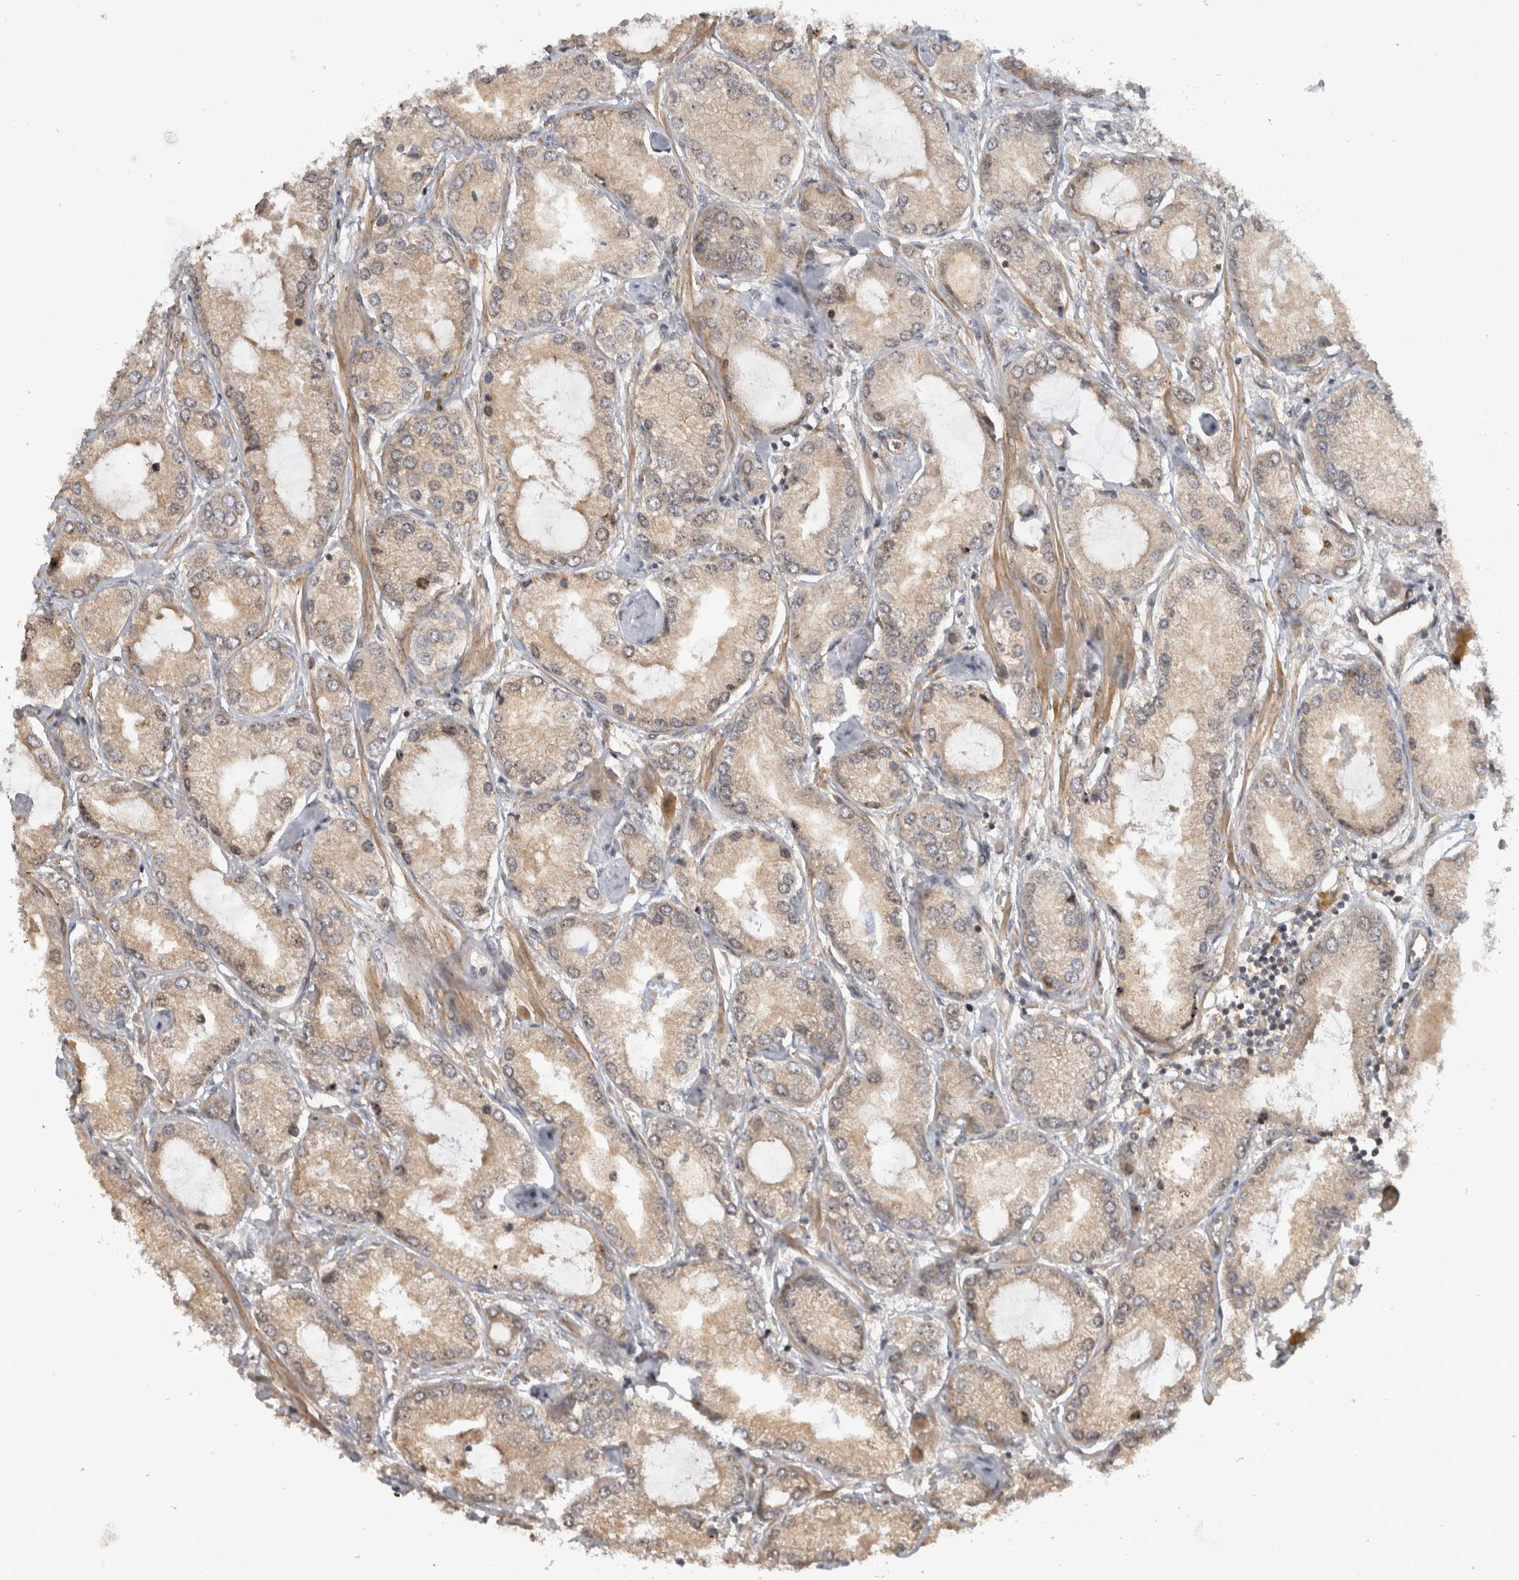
{"staining": {"intensity": "weak", "quantity": ">75%", "location": "cytoplasmic/membranous,nuclear"}, "tissue": "prostate cancer", "cell_type": "Tumor cells", "image_type": "cancer", "snomed": [{"axis": "morphology", "description": "Adenocarcinoma, Low grade"}, {"axis": "topography", "description": "Prostate"}], "caption": "The immunohistochemical stain labels weak cytoplasmic/membranous and nuclear positivity in tumor cells of prostate cancer tissue.", "gene": "WASF2", "patient": {"sex": "male", "age": 62}}